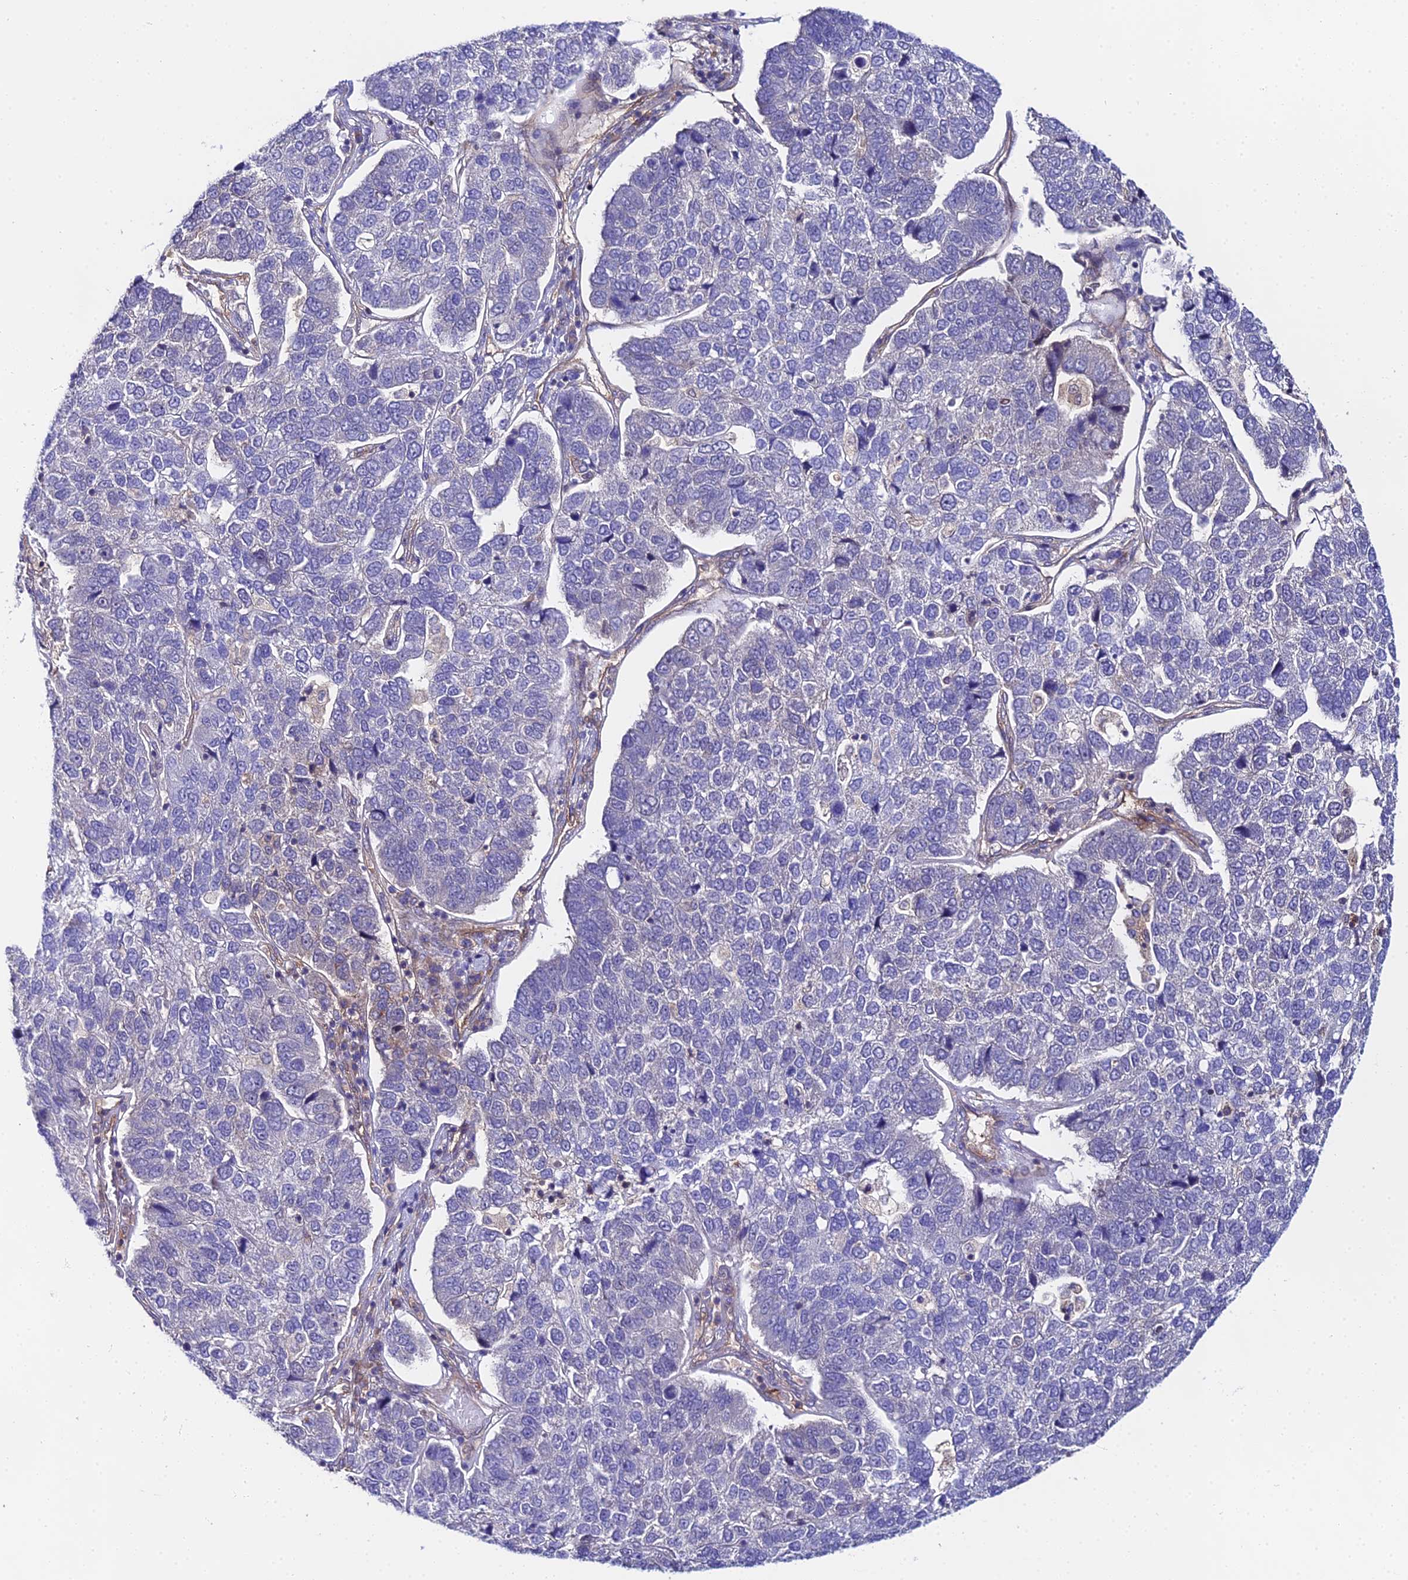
{"staining": {"intensity": "negative", "quantity": "none", "location": "none"}, "tissue": "pancreatic cancer", "cell_type": "Tumor cells", "image_type": "cancer", "snomed": [{"axis": "morphology", "description": "Adenocarcinoma, NOS"}, {"axis": "topography", "description": "Pancreas"}], "caption": "This is an IHC image of human pancreatic cancer (adenocarcinoma). There is no expression in tumor cells.", "gene": "PPP2R2C", "patient": {"sex": "female", "age": 61}}